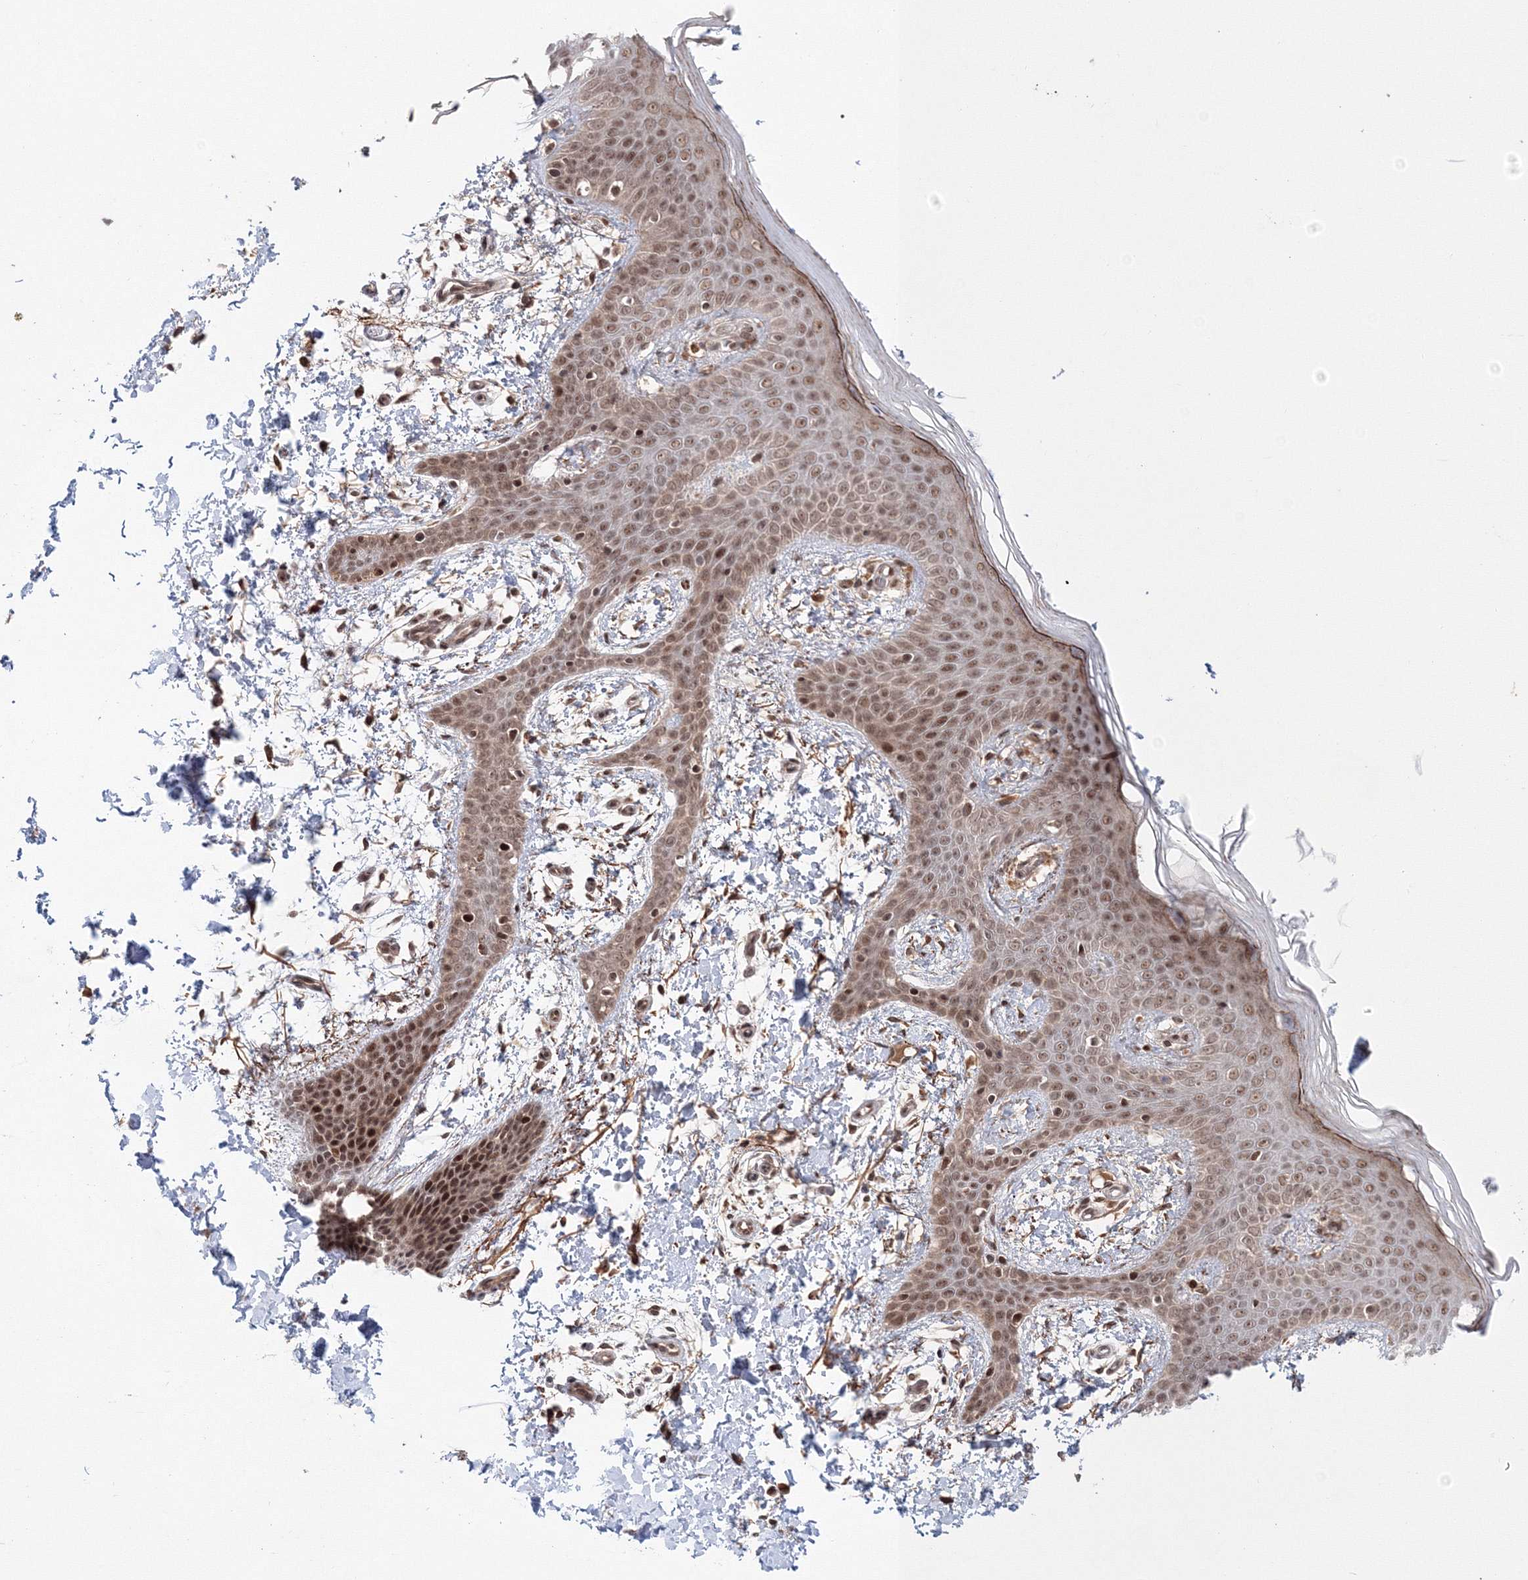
{"staining": {"intensity": "moderate", "quantity": ">75%", "location": "cytoplasmic/membranous,nuclear"}, "tissue": "skin", "cell_type": "Fibroblasts", "image_type": "normal", "snomed": [{"axis": "morphology", "description": "Normal tissue, NOS"}, {"axis": "topography", "description": "Skin"}], "caption": "Moderate cytoplasmic/membranous,nuclear expression is appreciated in about >75% of fibroblasts in unremarkable skin. The protein is stained brown, and the nuclei are stained in blue (DAB (3,3'-diaminobenzidine) IHC with brightfield microscopy, high magnification).", "gene": "NOA1", "patient": {"sex": "male", "age": 36}}